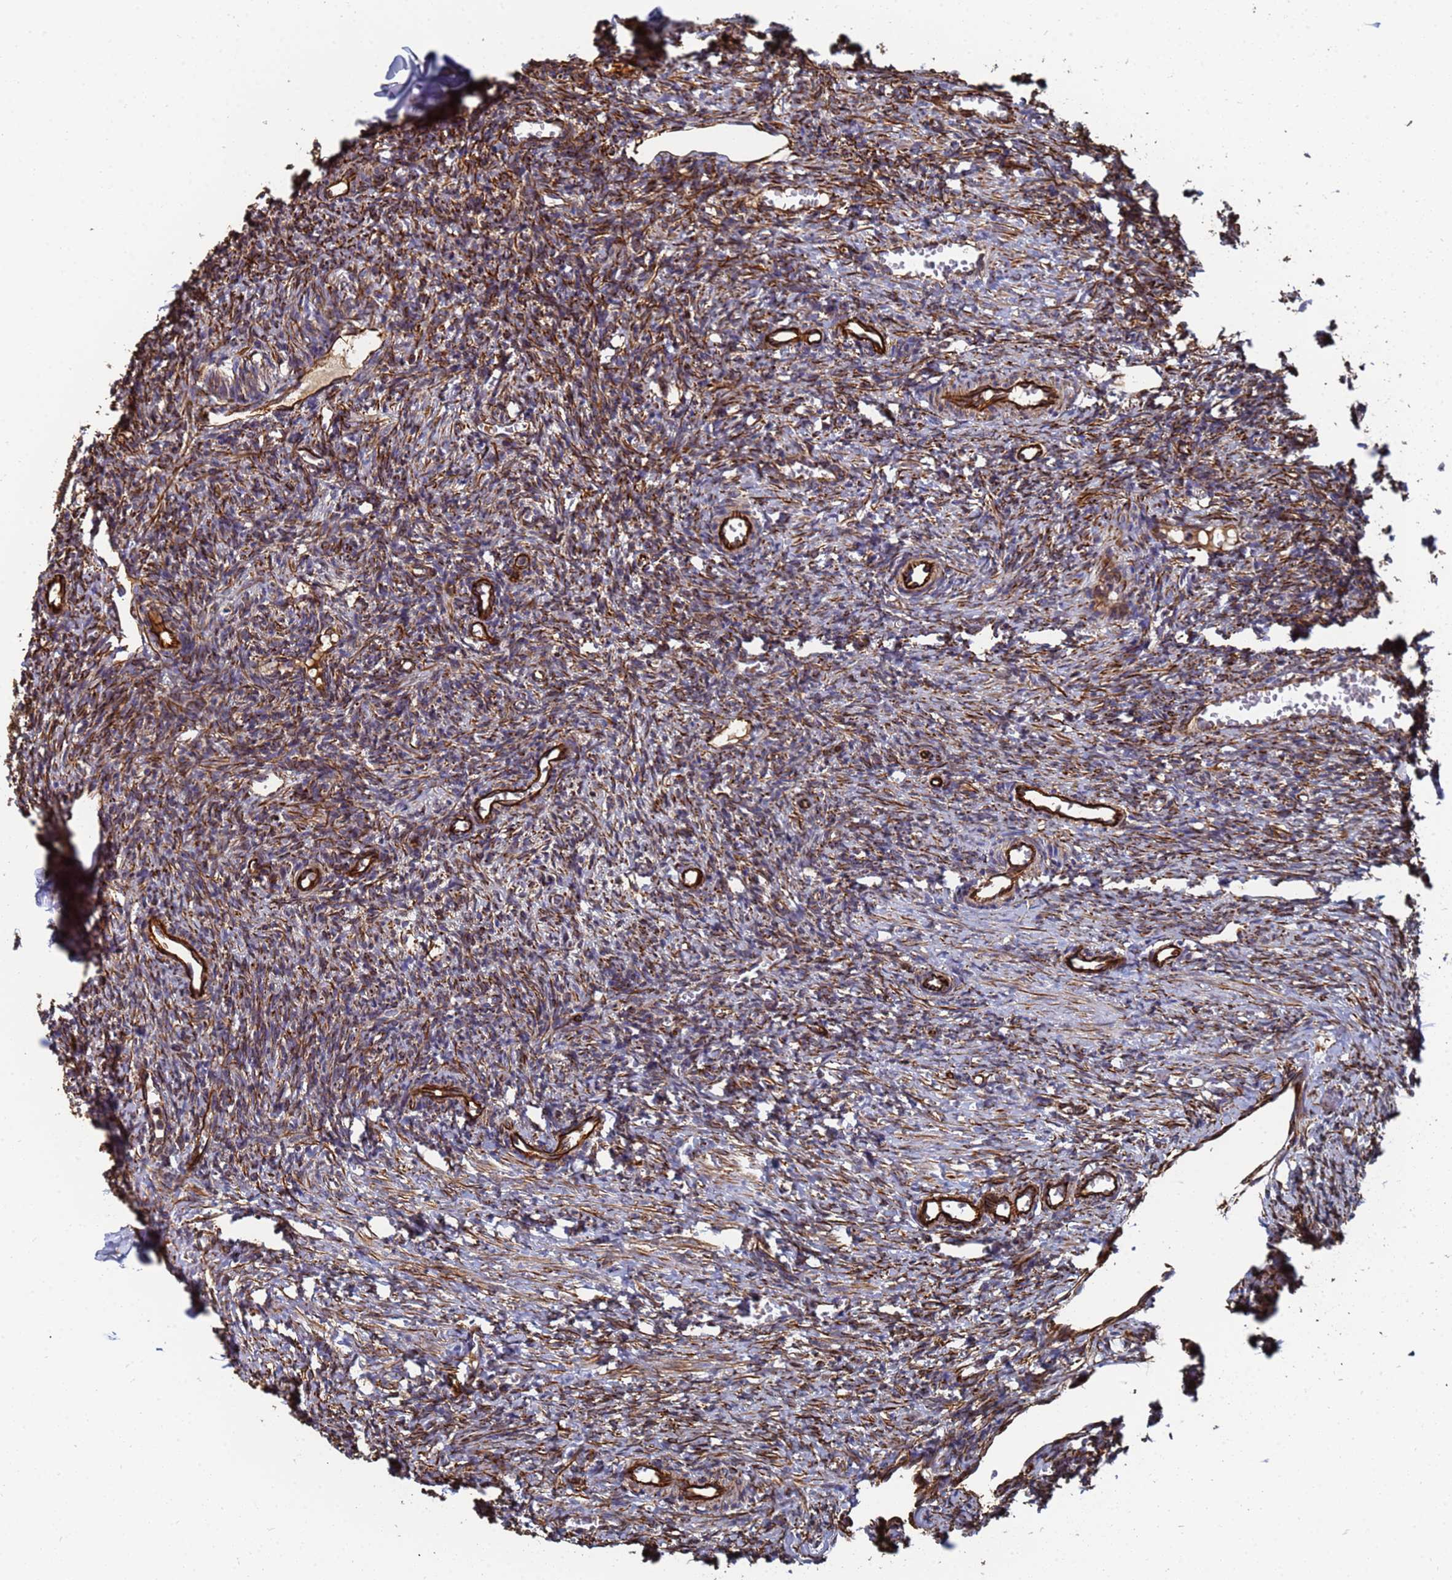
{"staining": {"intensity": "weak", "quantity": "25%-75%", "location": "cytoplasmic/membranous"}, "tissue": "ovary", "cell_type": "Ovarian stroma cells", "image_type": "normal", "snomed": [{"axis": "morphology", "description": "Normal tissue, NOS"}, {"axis": "topography", "description": "Ovary"}], "caption": "A high-resolution image shows immunohistochemistry (IHC) staining of benign ovary, which demonstrates weak cytoplasmic/membranous positivity in approximately 25%-75% of ovarian stroma cells.", "gene": "SYT13", "patient": {"sex": "female", "age": 27}}